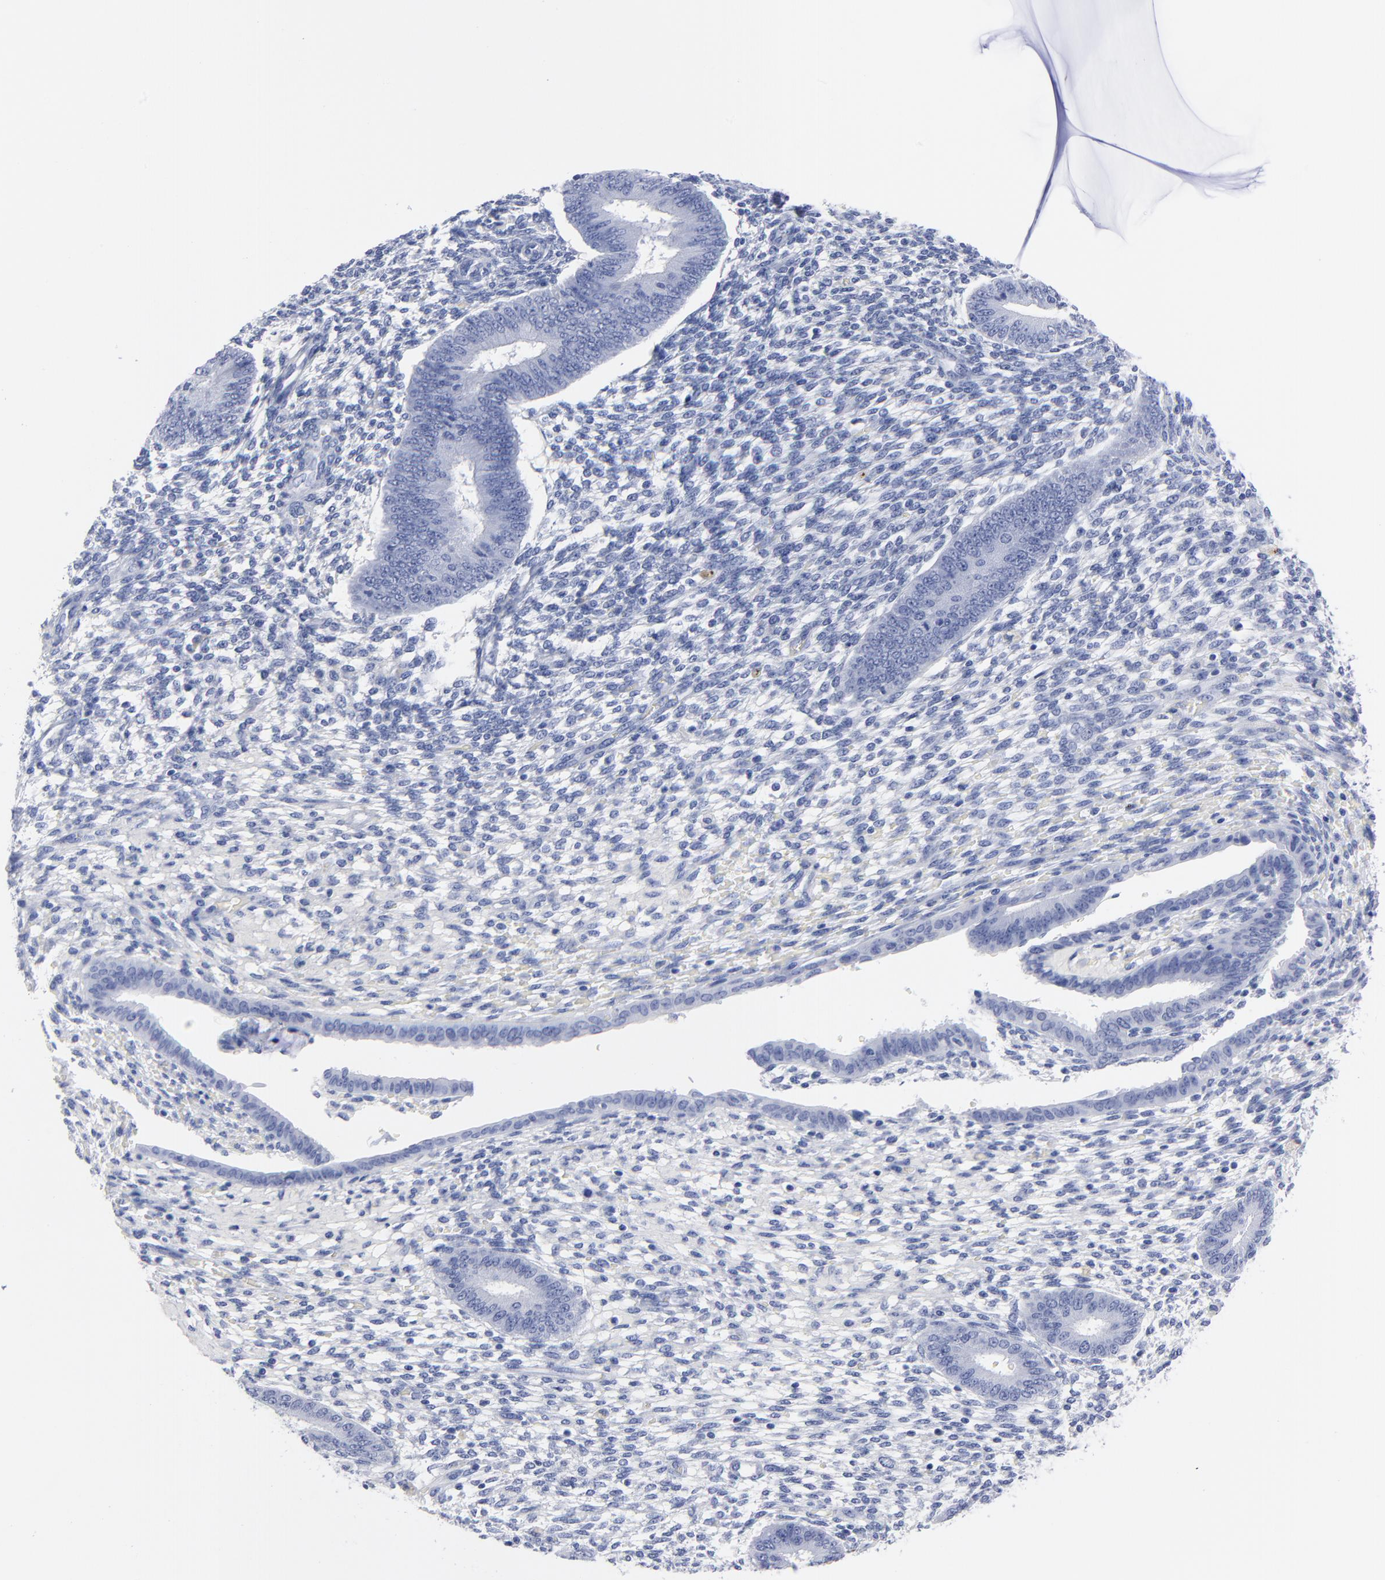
{"staining": {"intensity": "negative", "quantity": "none", "location": "none"}, "tissue": "endometrium", "cell_type": "Cells in endometrial stroma", "image_type": "normal", "snomed": [{"axis": "morphology", "description": "Normal tissue, NOS"}, {"axis": "topography", "description": "Endometrium"}], "caption": "The immunohistochemistry (IHC) histopathology image has no significant staining in cells in endometrial stroma of endometrium.", "gene": "ACY1", "patient": {"sex": "female", "age": 42}}